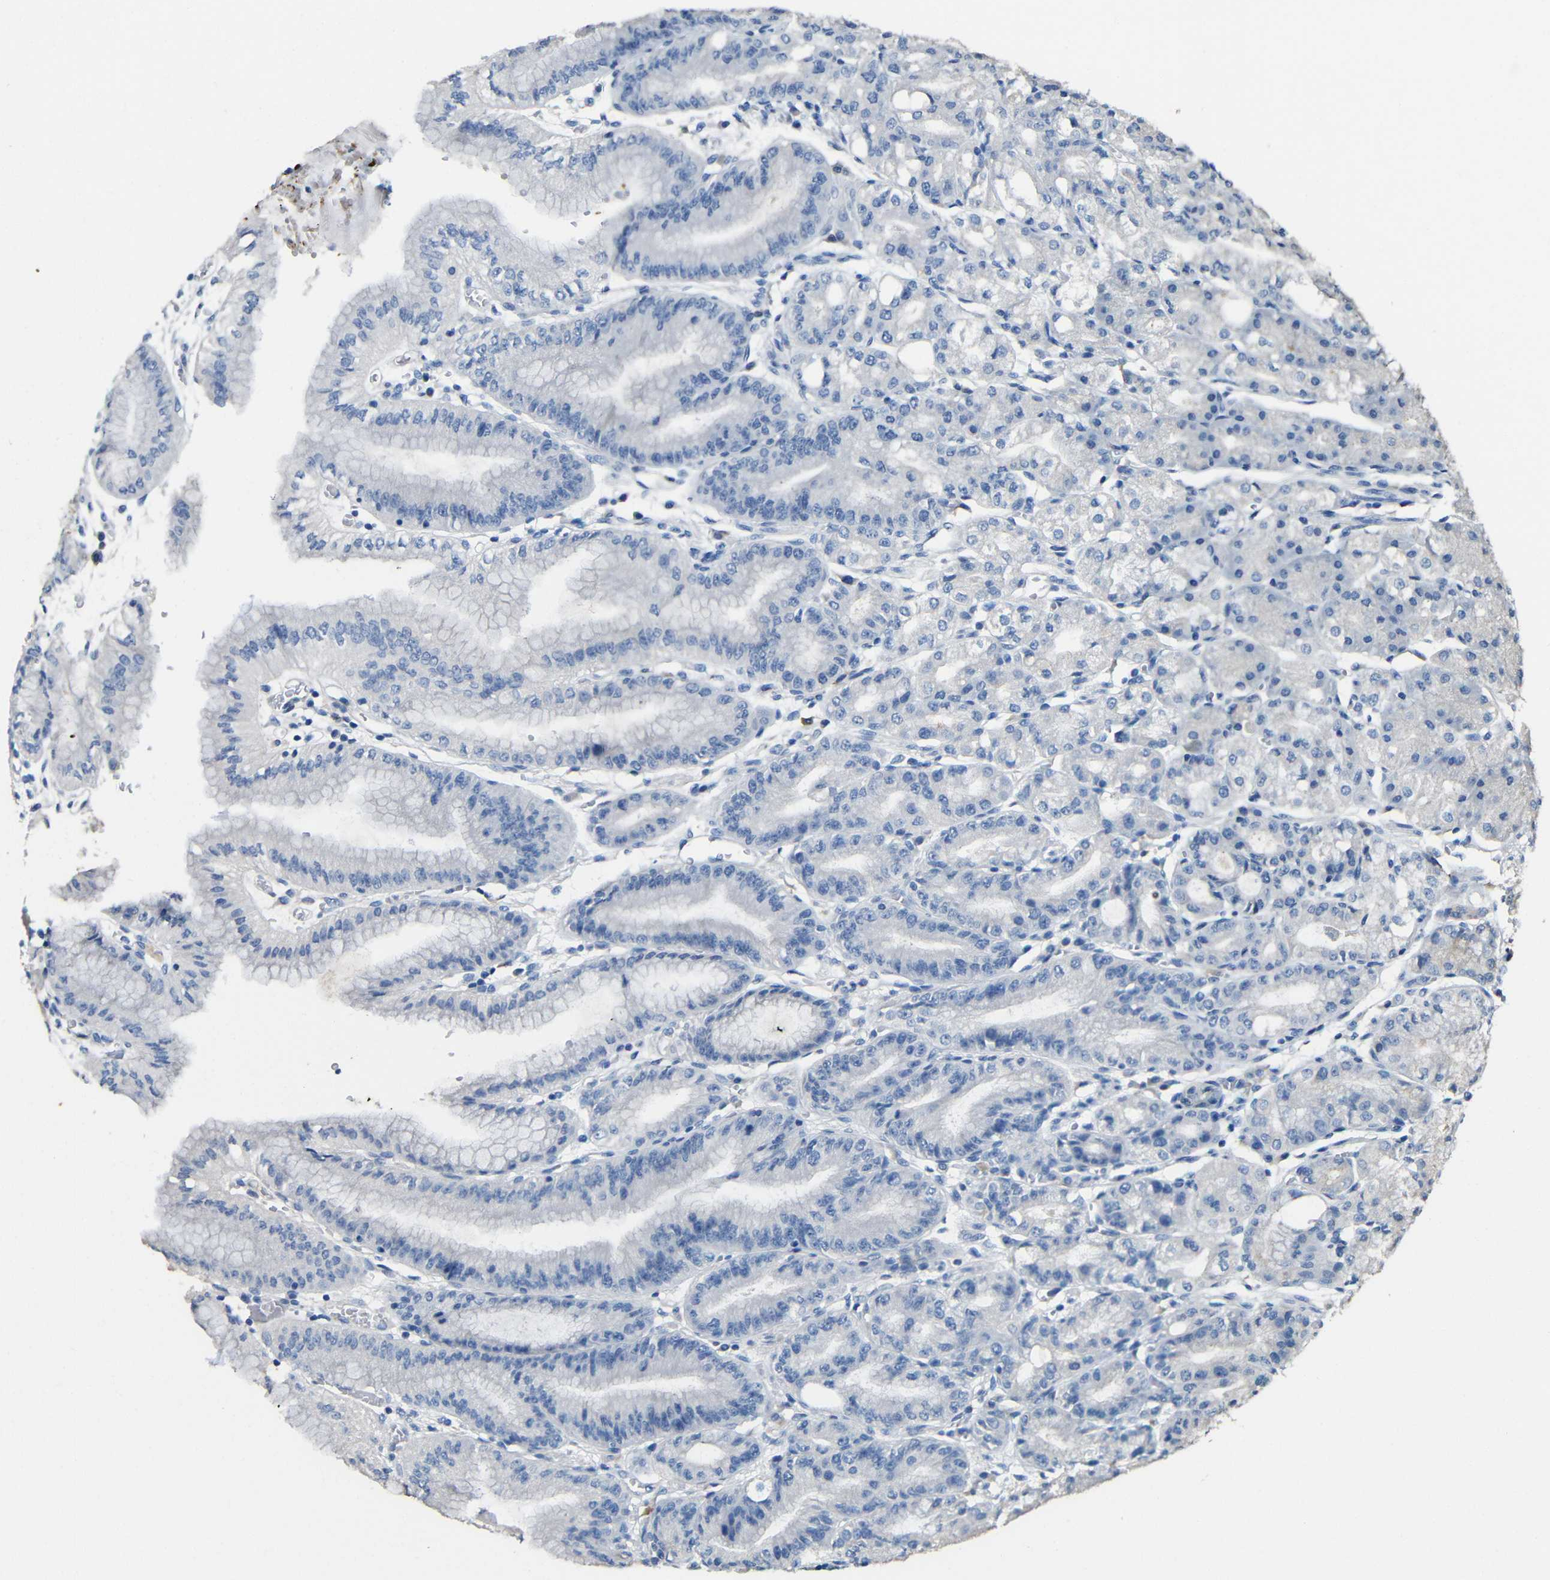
{"staining": {"intensity": "moderate", "quantity": "<25%", "location": "cytoplasmic/membranous"}, "tissue": "stomach", "cell_type": "Glandular cells", "image_type": "normal", "snomed": [{"axis": "morphology", "description": "Normal tissue, NOS"}, {"axis": "topography", "description": "Stomach, lower"}], "caption": "An immunohistochemistry (IHC) micrograph of benign tissue is shown. Protein staining in brown shows moderate cytoplasmic/membranous positivity in stomach within glandular cells. (DAB (3,3'-diaminobenzidine) IHC with brightfield microscopy, high magnification).", "gene": "ACKR2", "patient": {"sex": "male", "age": 71}}